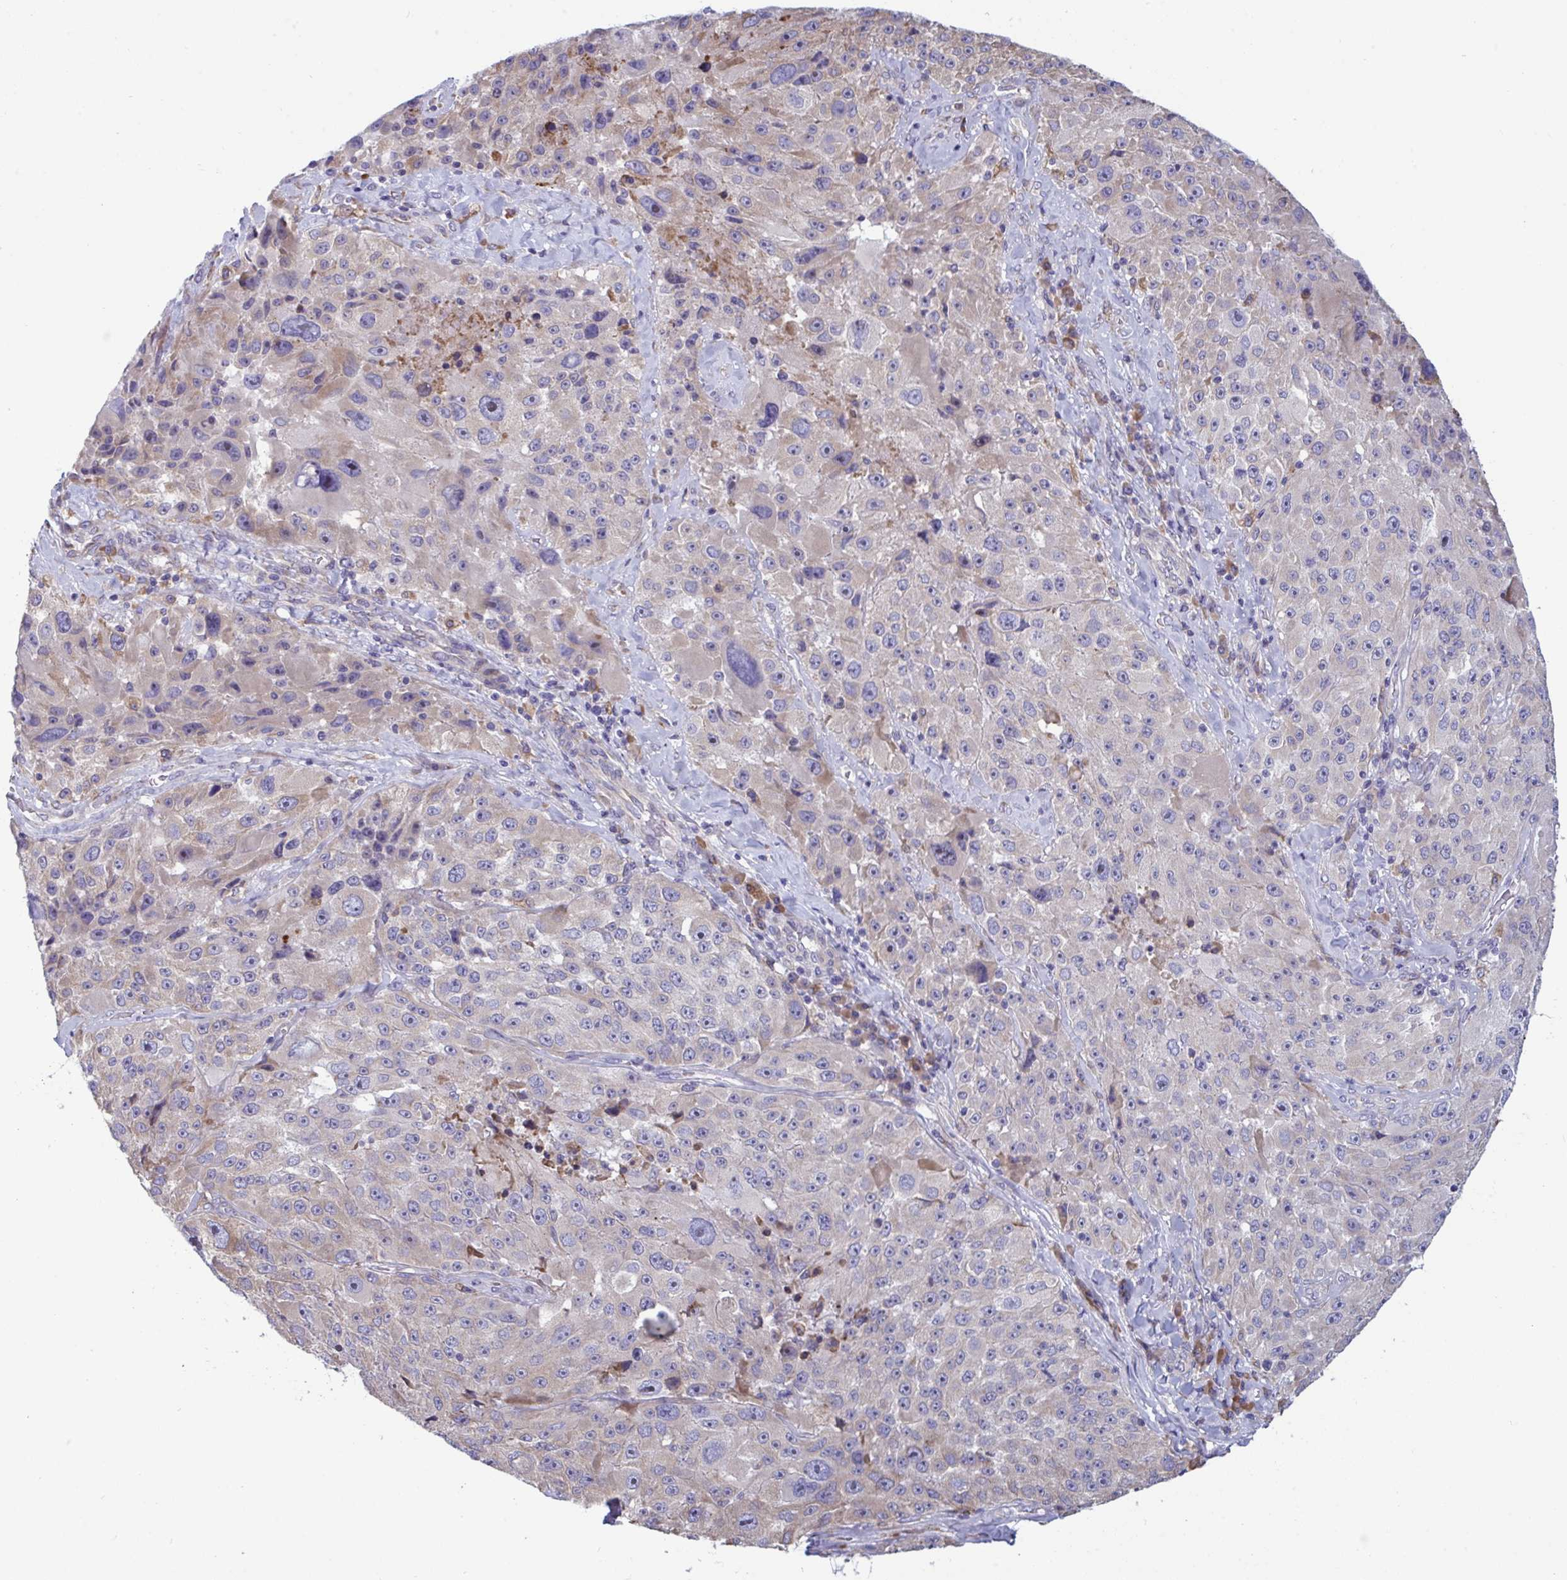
{"staining": {"intensity": "negative", "quantity": "none", "location": "none"}, "tissue": "melanoma", "cell_type": "Tumor cells", "image_type": "cancer", "snomed": [{"axis": "morphology", "description": "Malignant melanoma, Metastatic site"}, {"axis": "topography", "description": "Lymph node"}], "caption": "Tumor cells show no significant staining in melanoma.", "gene": "MYMK", "patient": {"sex": "male", "age": 62}}